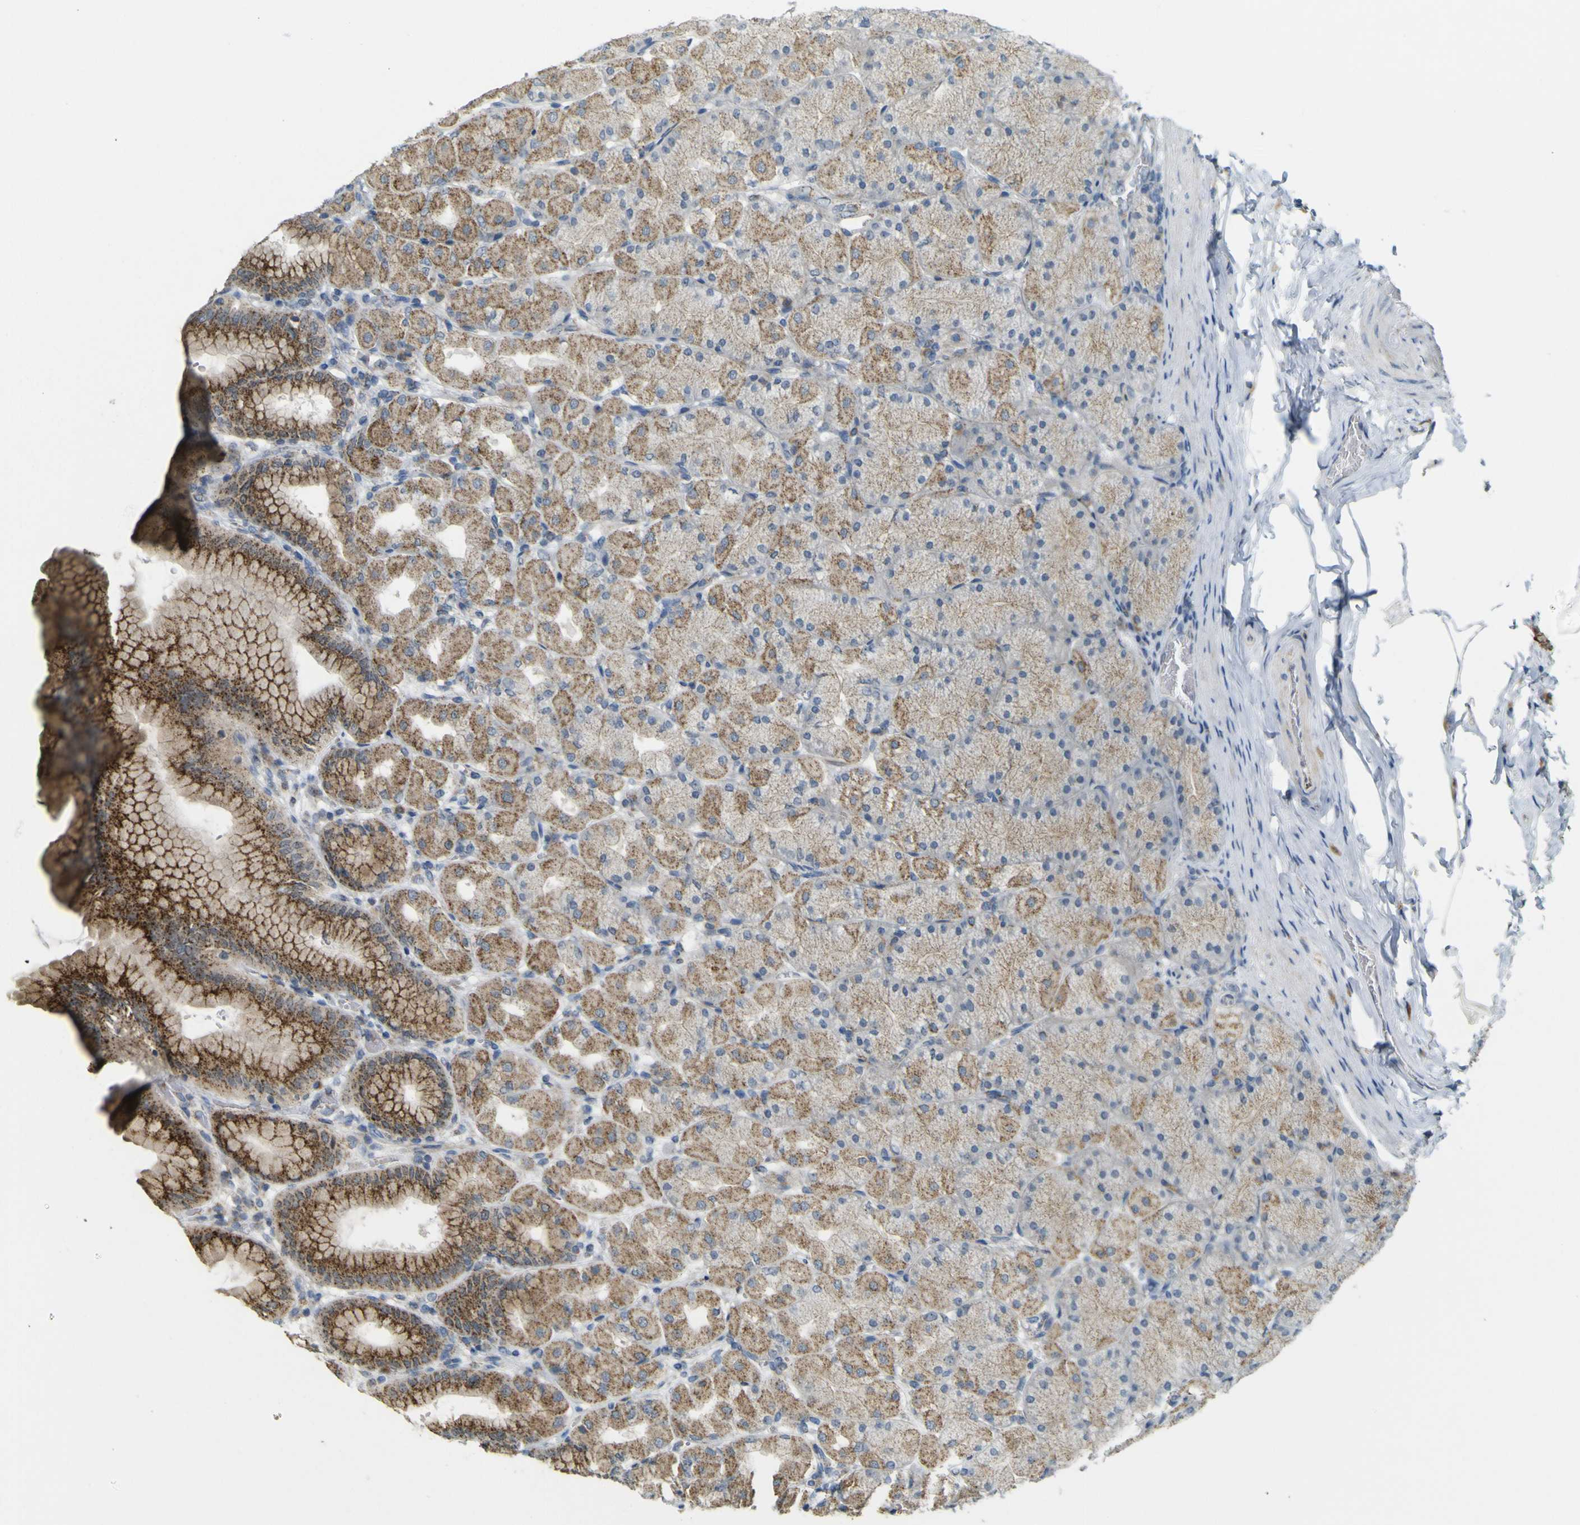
{"staining": {"intensity": "moderate", "quantity": ">75%", "location": "cytoplasmic/membranous"}, "tissue": "stomach", "cell_type": "Glandular cells", "image_type": "normal", "snomed": [{"axis": "morphology", "description": "Normal tissue, NOS"}, {"axis": "topography", "description": "Stomach, upper"}], "caption": "Immunohistochemical staining of unremarkable human stomach displays >75% levels of moderate cytoplasmic/membranous protein staining in approximately >75% of glandular cells.", "gene": "ACBD5", "patient": {"sex": "female", "age": 56}}